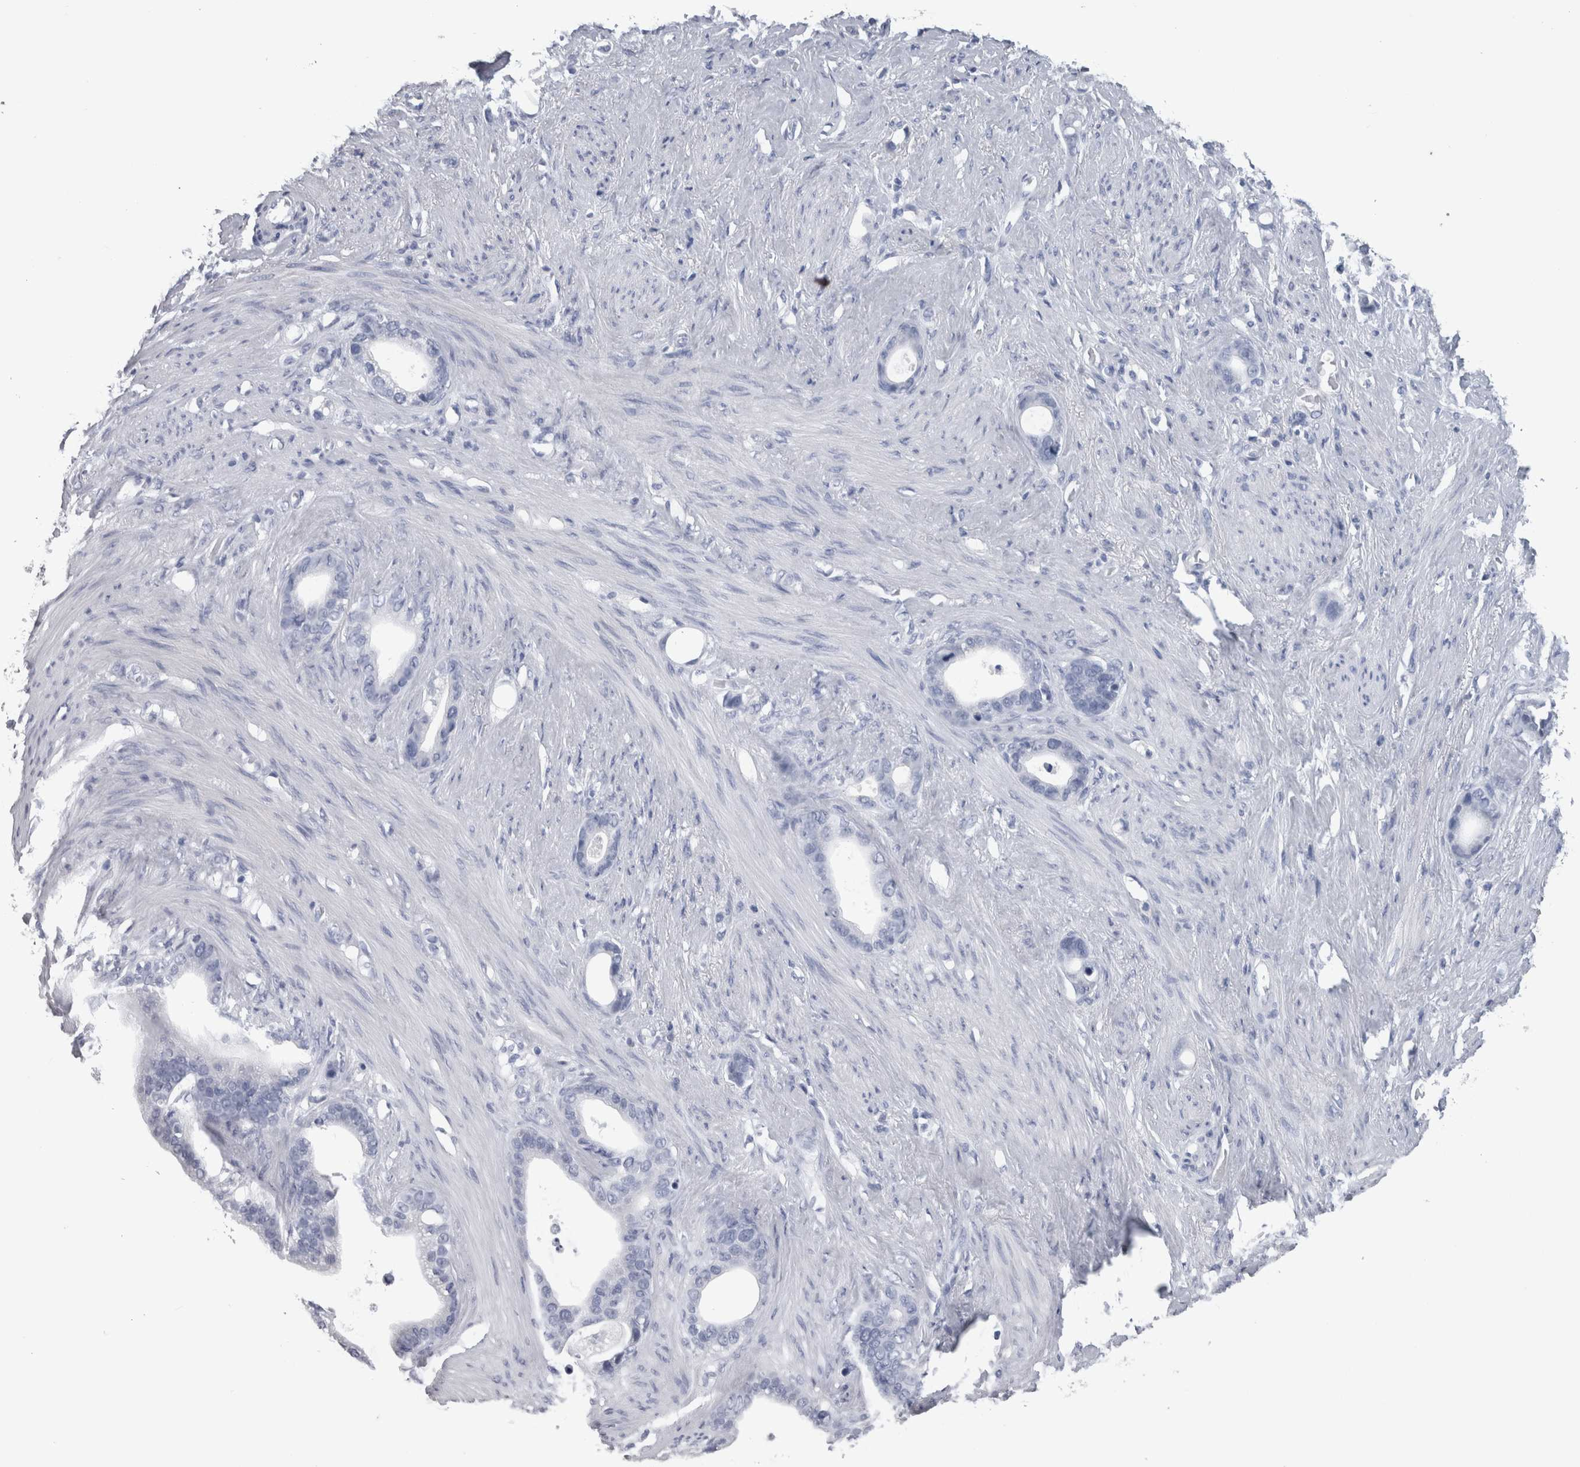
{"staining": {"intensity": "negative", "quantity": "none", "location": "none"}, "tissue": "stomach cancer", "cell_type": "Tumor cells", "image_type": "cancer", "snomed": [{"axis": "morphology", "description": "Adenocarcinoma, NOS"}, {"axis": "topography", "description": "Stomach"}], "caption": "Stomach cancer was stained to show a protein in brown. There is no significant positivity in tumor cells.", "gene": "CA8", "patient": {"sex": "female", "age": 75}}